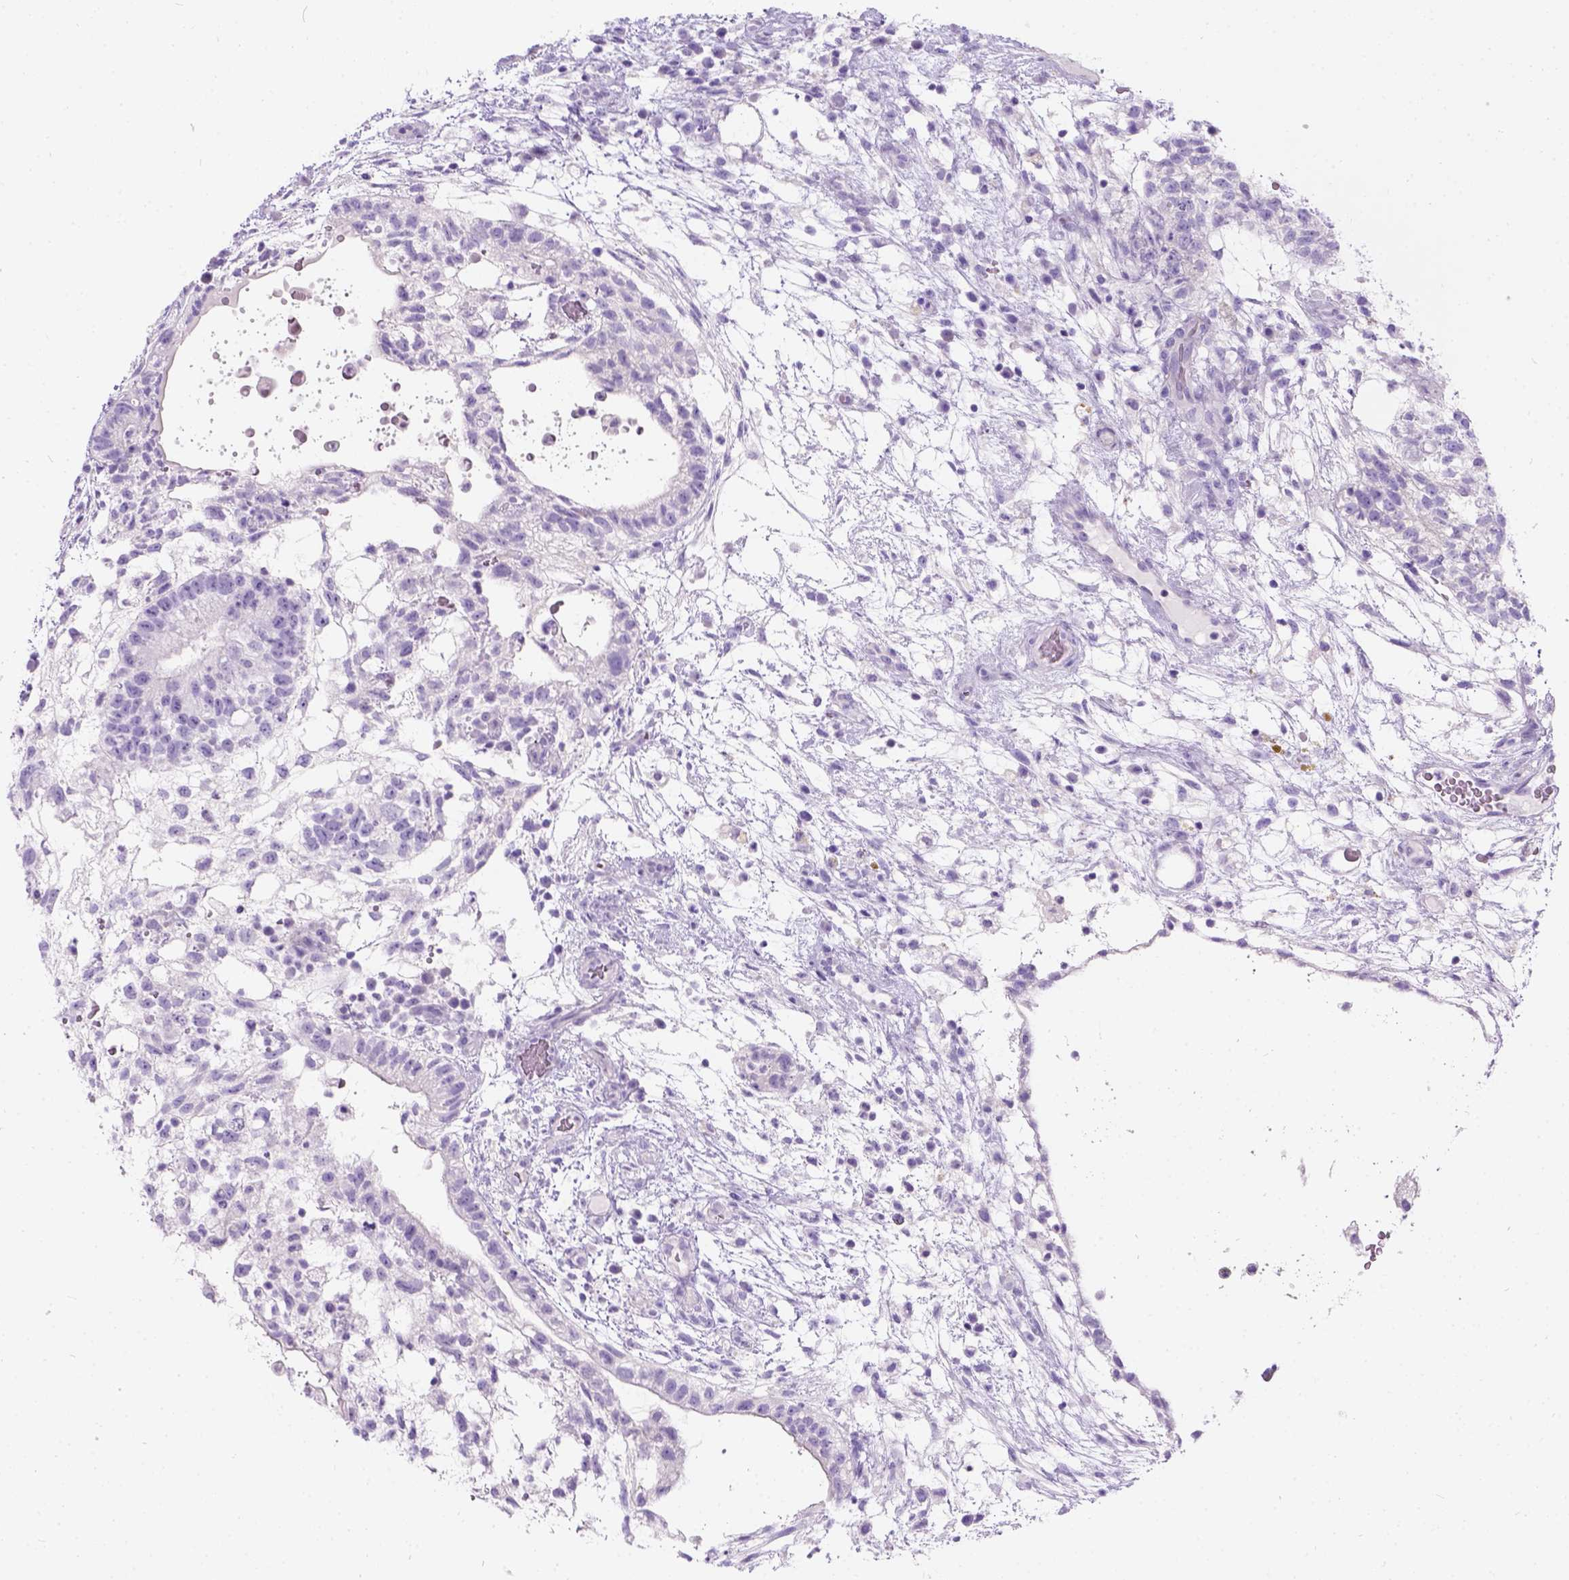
{"staining": {"intensity": "negative", "quantity": "none", "location": "none"}, "tissue": "testis cancer", "cell_type": "Tumor cells", "image_type": "cancer", "snomed": [{"axis": "morphology", "description": "Normal tissue, NOS"}, {"axis": "morphology", "description": "Carcinoma, Embryonal, NOS"}, {"axis": "topography", "description": "Testis"}], "caption": "Immunohistochemistry (IHC) of human testis cancer demonstrates no positivity in tumor cells.", "gene": "C7orf57", "patient": {"sex": "male", "age": 32}}